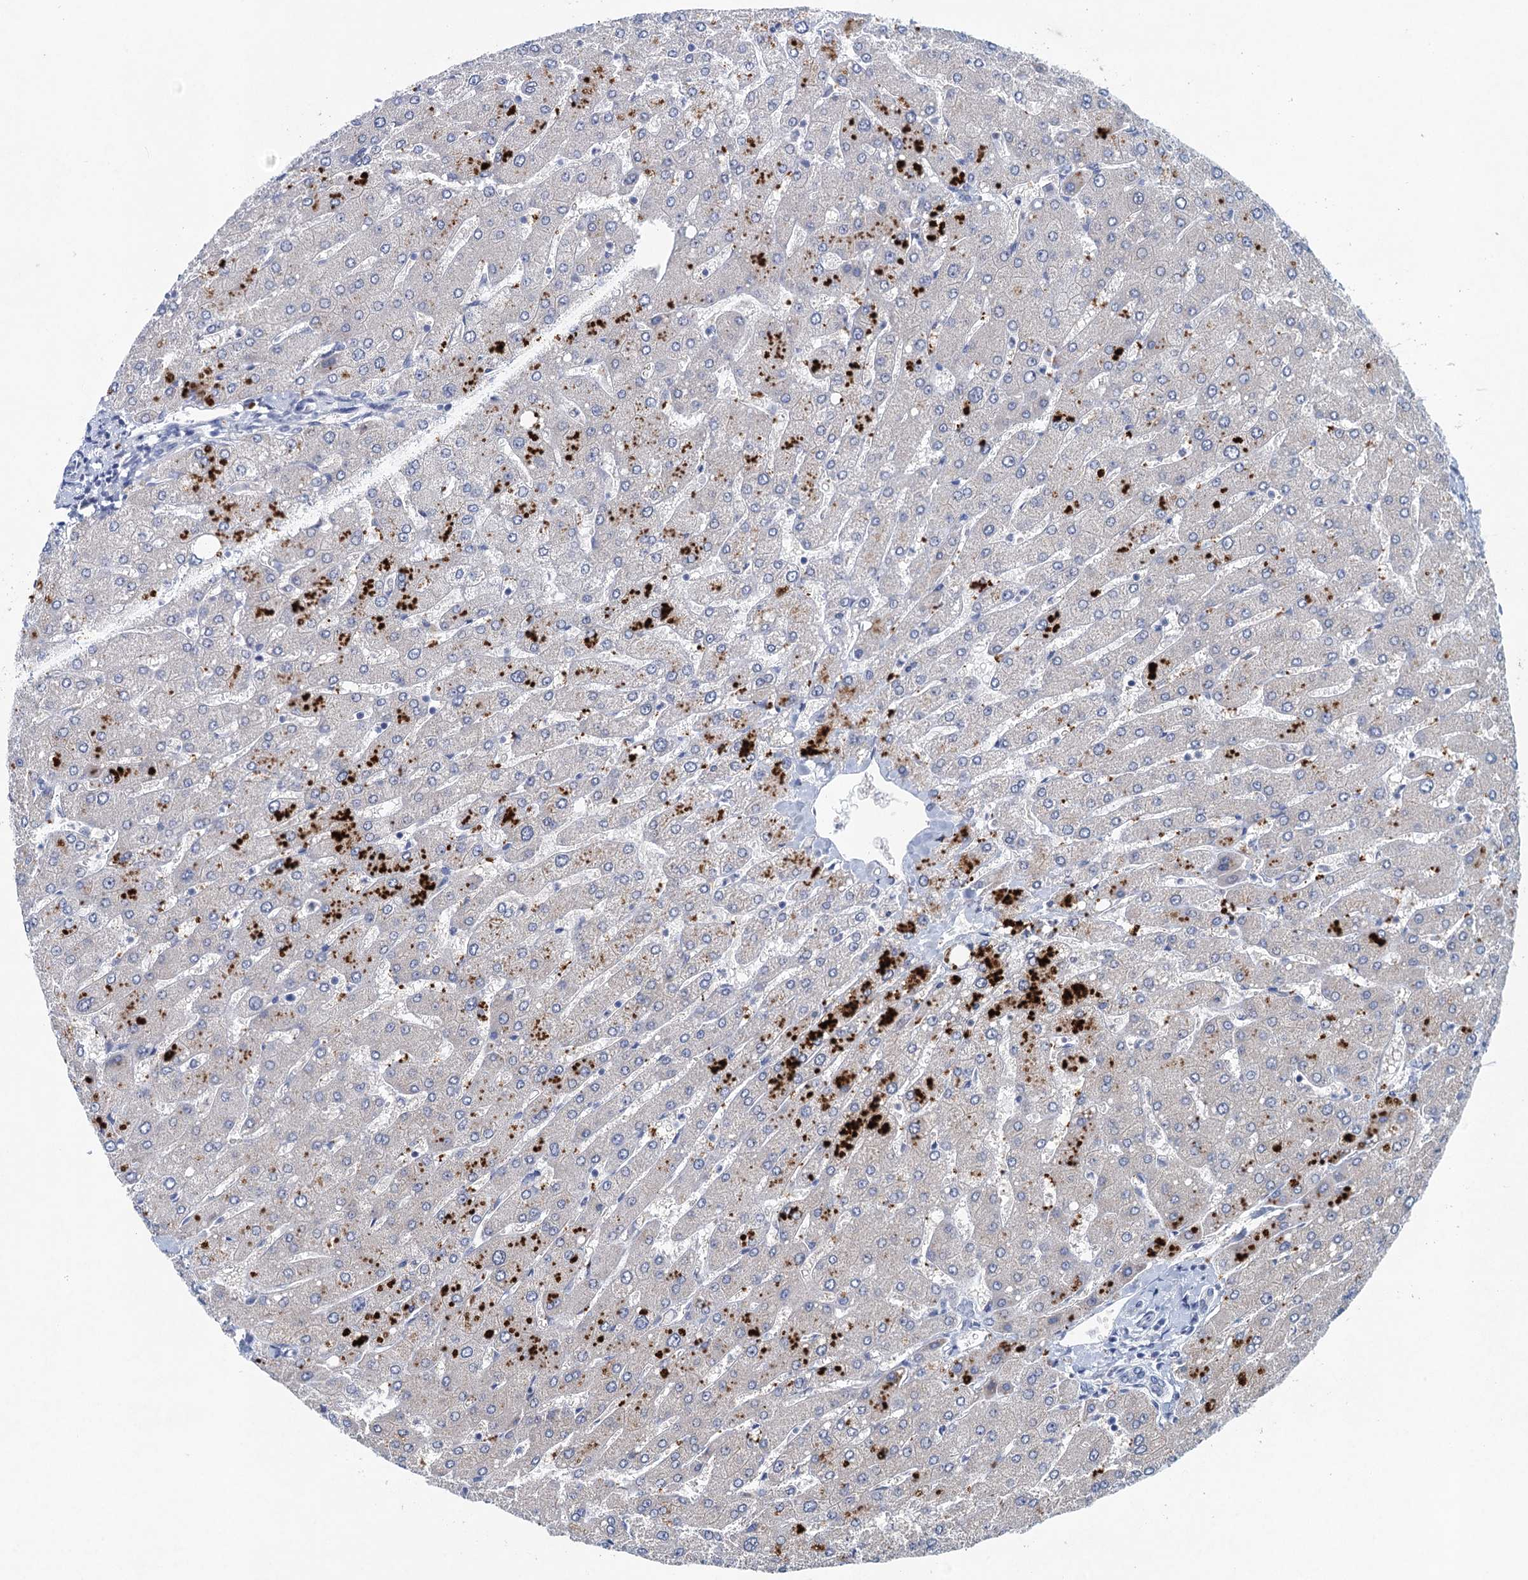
{"staining": {"intensity": "negative", "quantity": "none", "location": "none"}, "tissue": "liver", "cell_type": "Cholangiocytes", "image_type": "normal", "snomed": [{"axis": "morphology", "description": "Normal tissue, NOS"}, {"axis": "topography", "description": "Liver"}], "caption": "Immunohistochemical staining of benign human liver demonstrates no significant staining in cholangiocytes.", "gene": "ENSG00000230707", "patient": {"sex": "male", "age": 55}}